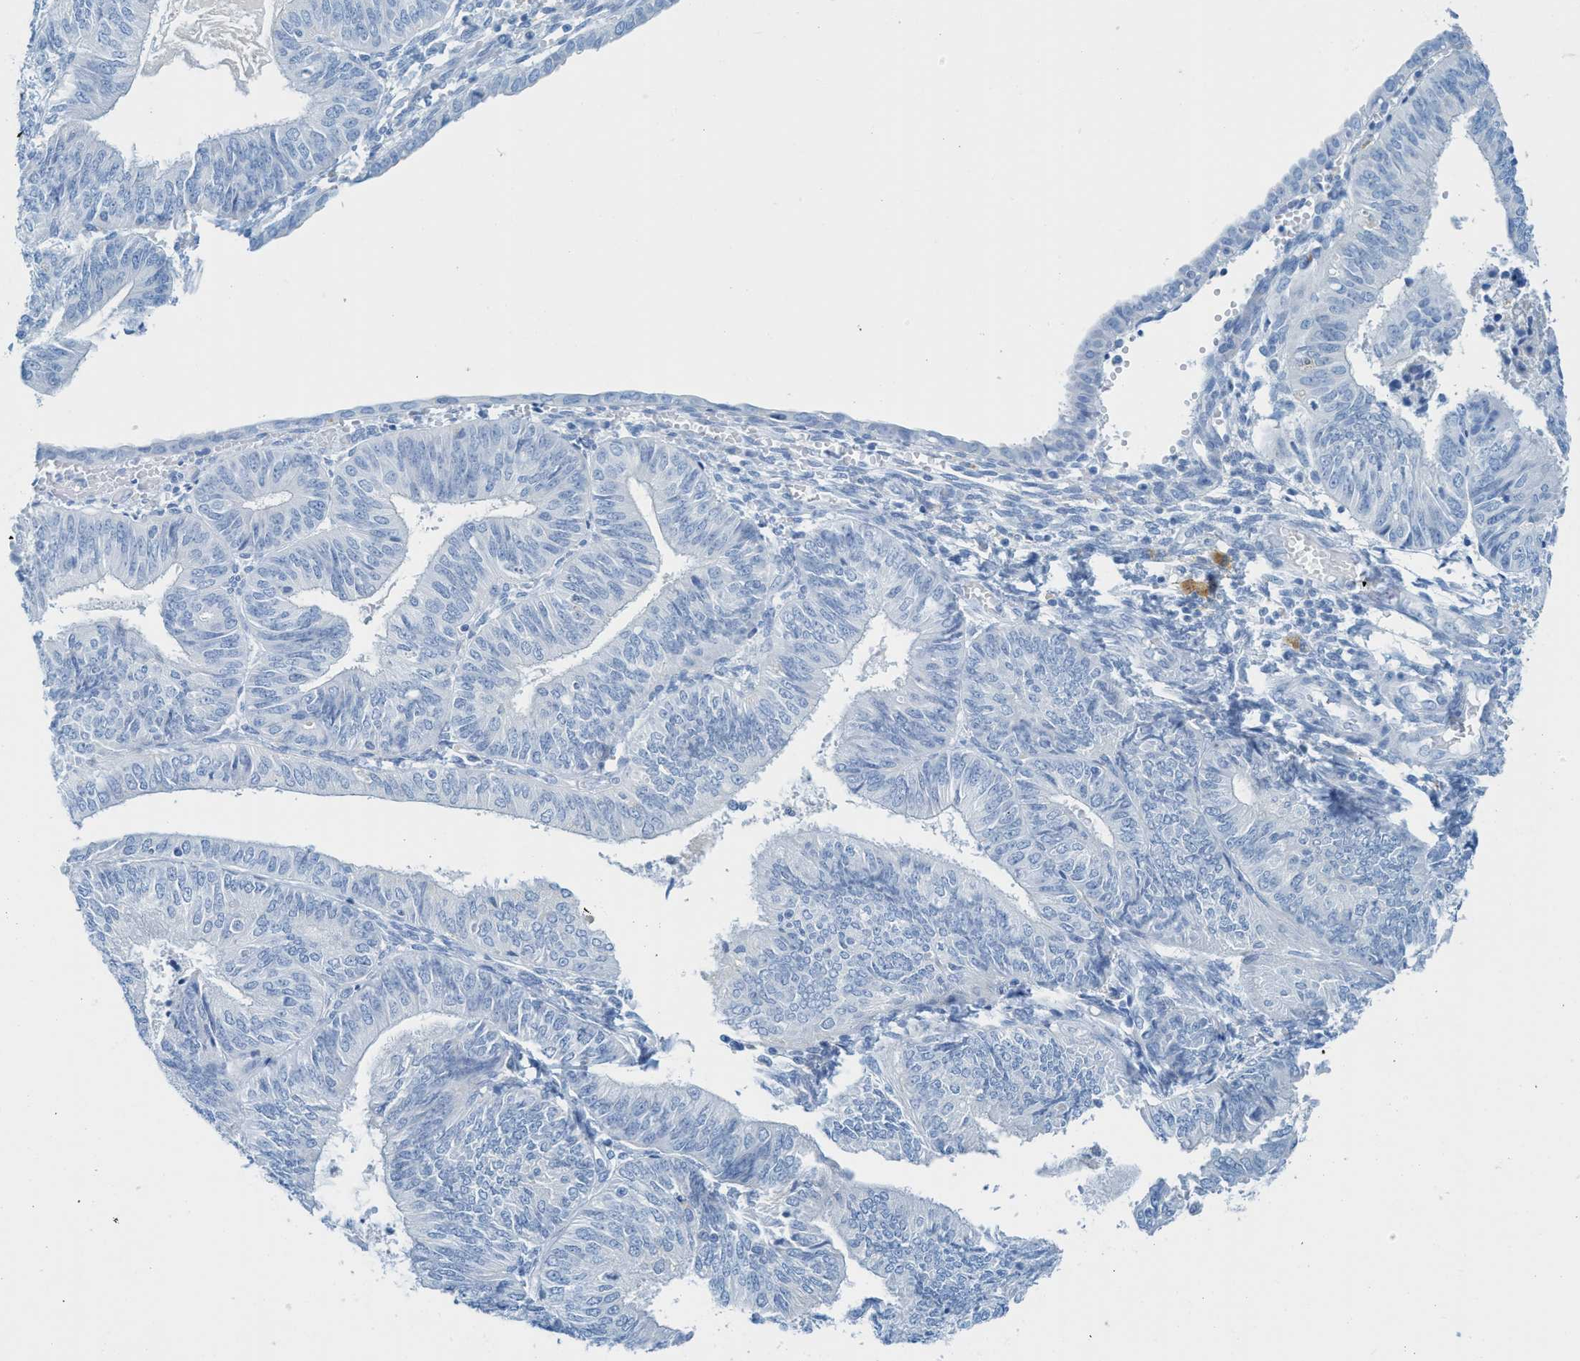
{"staining": {"intensity": "negative", "quantity": "none", "location": "none"}, "tissue": "endometrial cancer", "cell_type": "Tumor cells", "image_type": "cancer", "snomed": [{"axis": "morphology", "description": "Adenocarcinoma, NOS"}, {"axis": "topography", "description": "Endometrium"}], "caption": "Photomicrograph shows no significant protein expression in tumor cells of endometrial cancer (adenocarcinoma).", "gene": "C21orf62", "patient": {"sex": "female", "age": 58}}